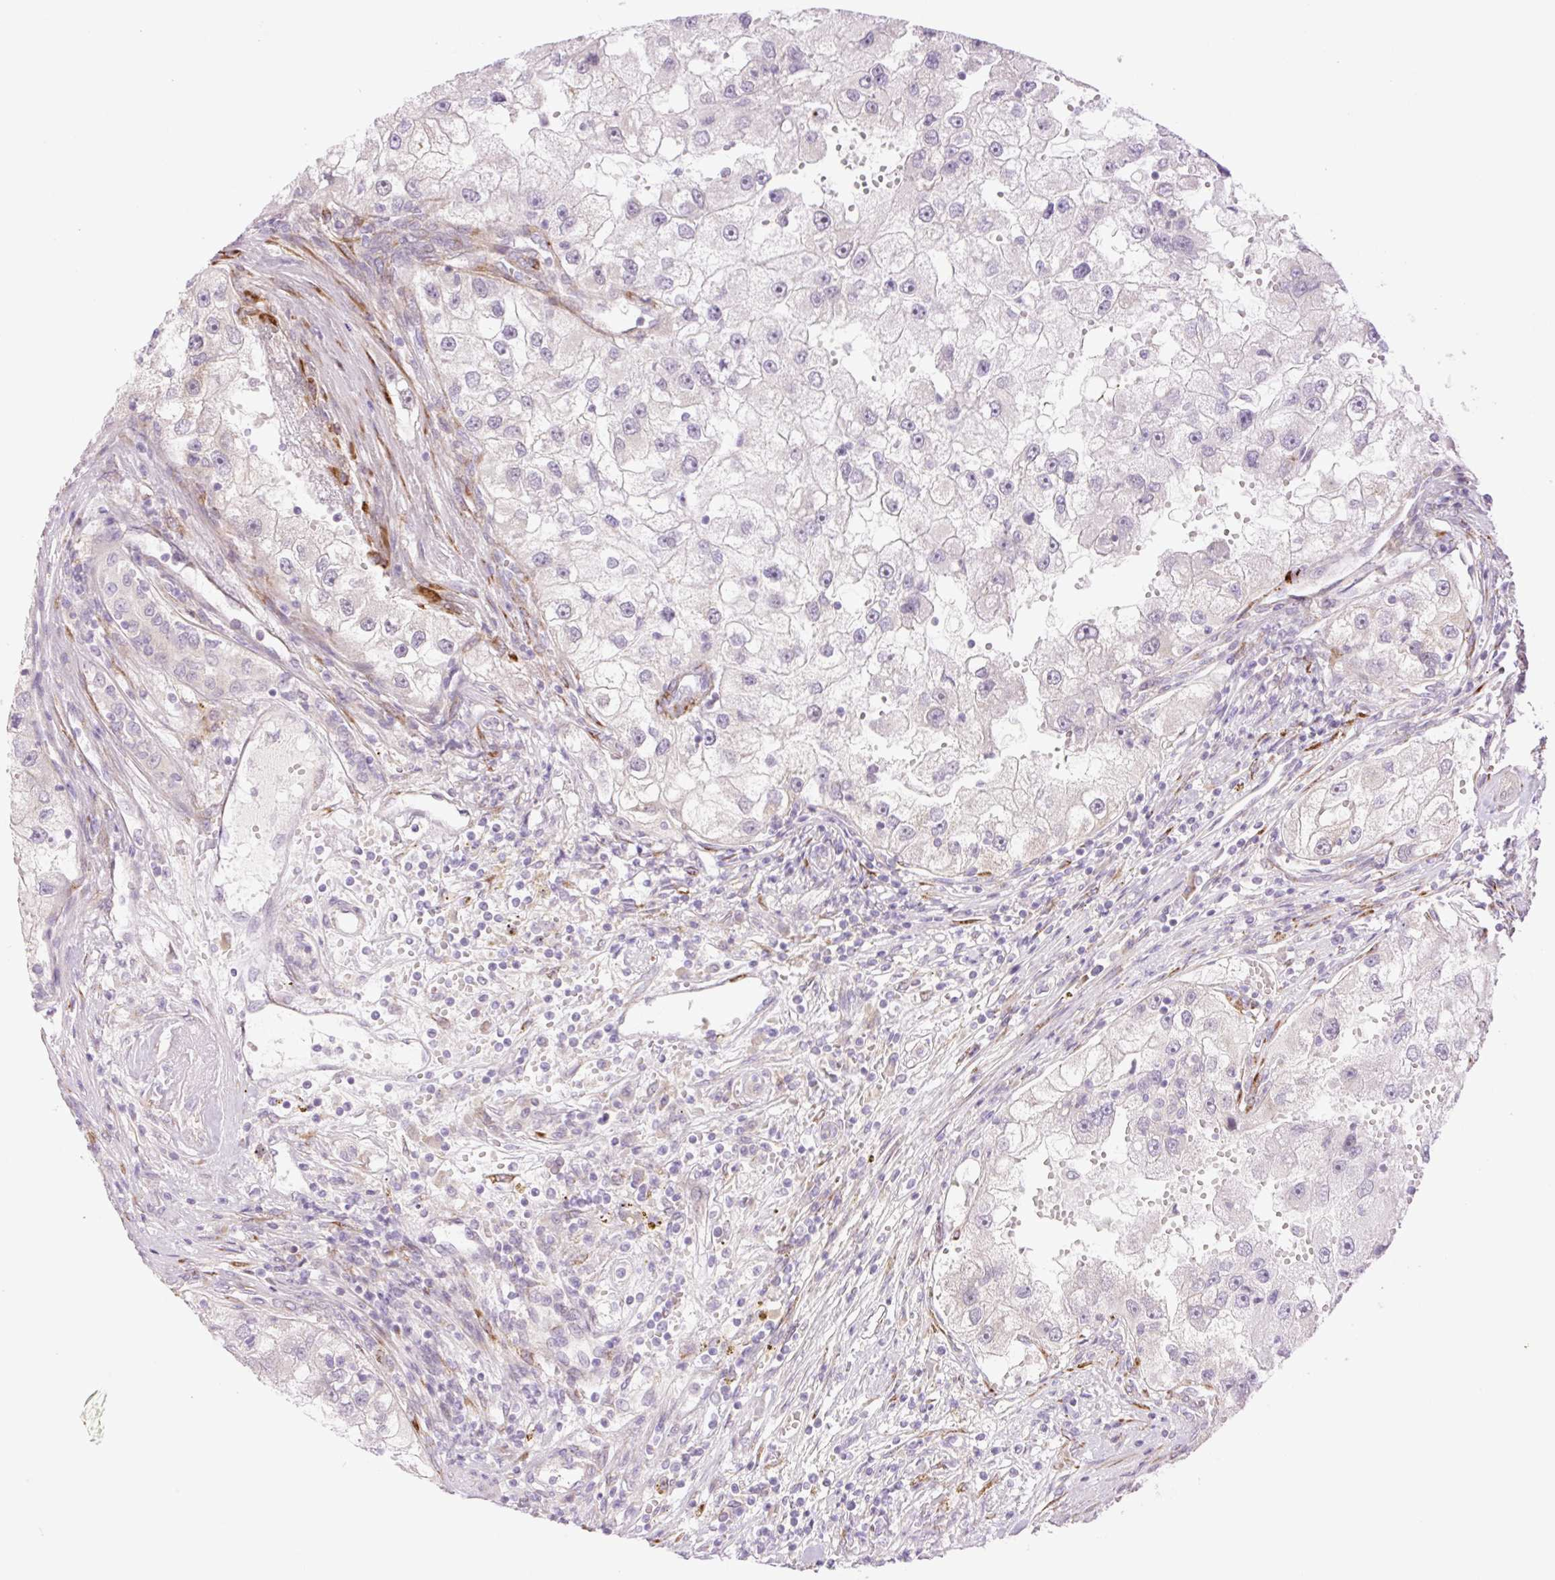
{"staining": {"intensity": "negative", "quantity": "none", "location": "none"}, "tissue": "renal cancer", "cell_type": "Tumor cells", "image_type": "cancer", "snomed": [{"axis": "morphology", "description": "Adenocarcinoma, NOS"}, {"axis": "topography", "description": "Kidney"}], "caption": "DAB (3,3'-diaminobenzidine) immunohistochemical staining of adenocarcinoma (renal) exhibits no significant staining in tumor cells.", "gene": "COL5A1", "patient": {"sex": "male", "age": 63}}